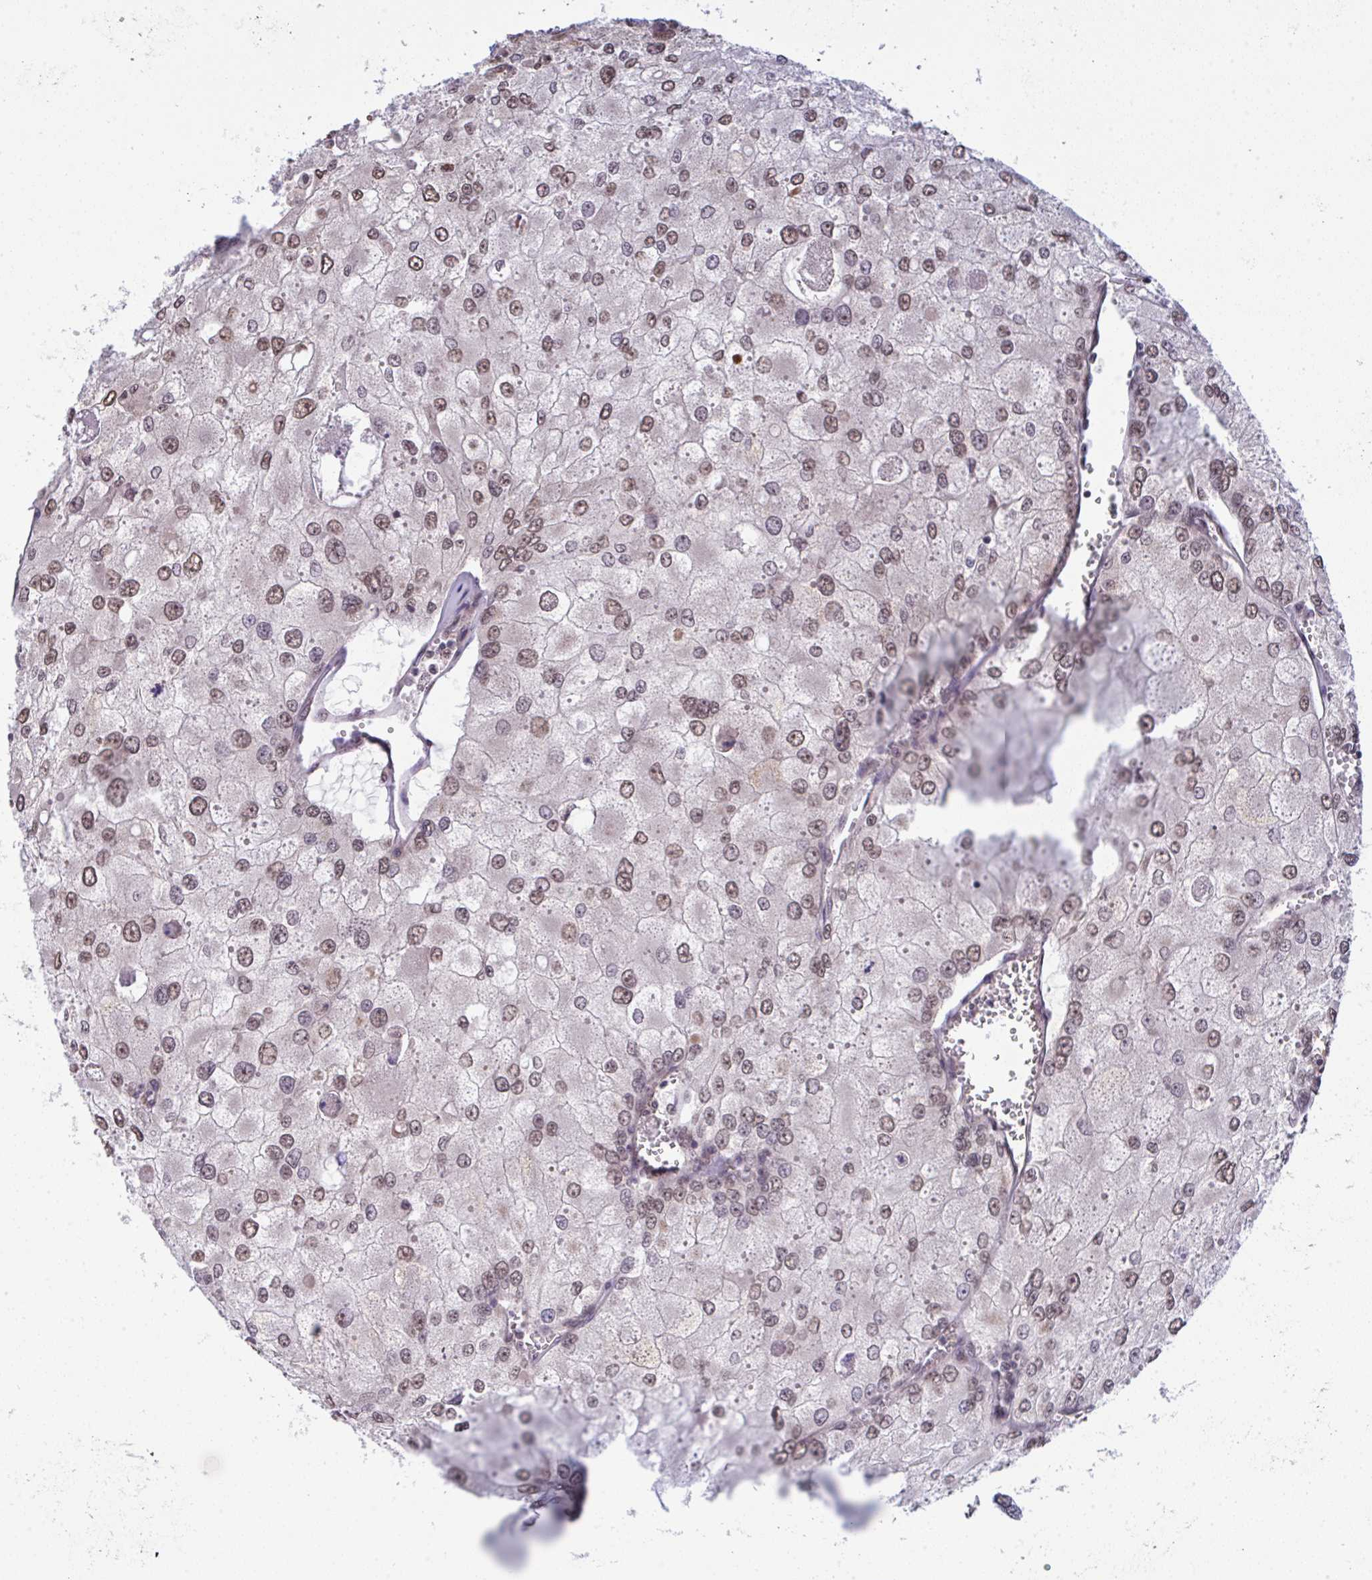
{"staining": {"intensity": "moderate", "quantity": ">75%", "location": "nuclear"}, "tissue": "renal cancer", "cell_type": "Tumor cells", "image_type": "cancer", "snomed": [{"axis": "morphology", "description": "Adenocarcinoma, NOS"}, {"axis": "topography", "description": "Kidney"}], "caption": "Tumor cells reveal moderate nuclear expression in about >75% of cells in renal adenocarcinoma.", "gene": "C9orf64", "patient": {"sex": "female", "age": 70}}